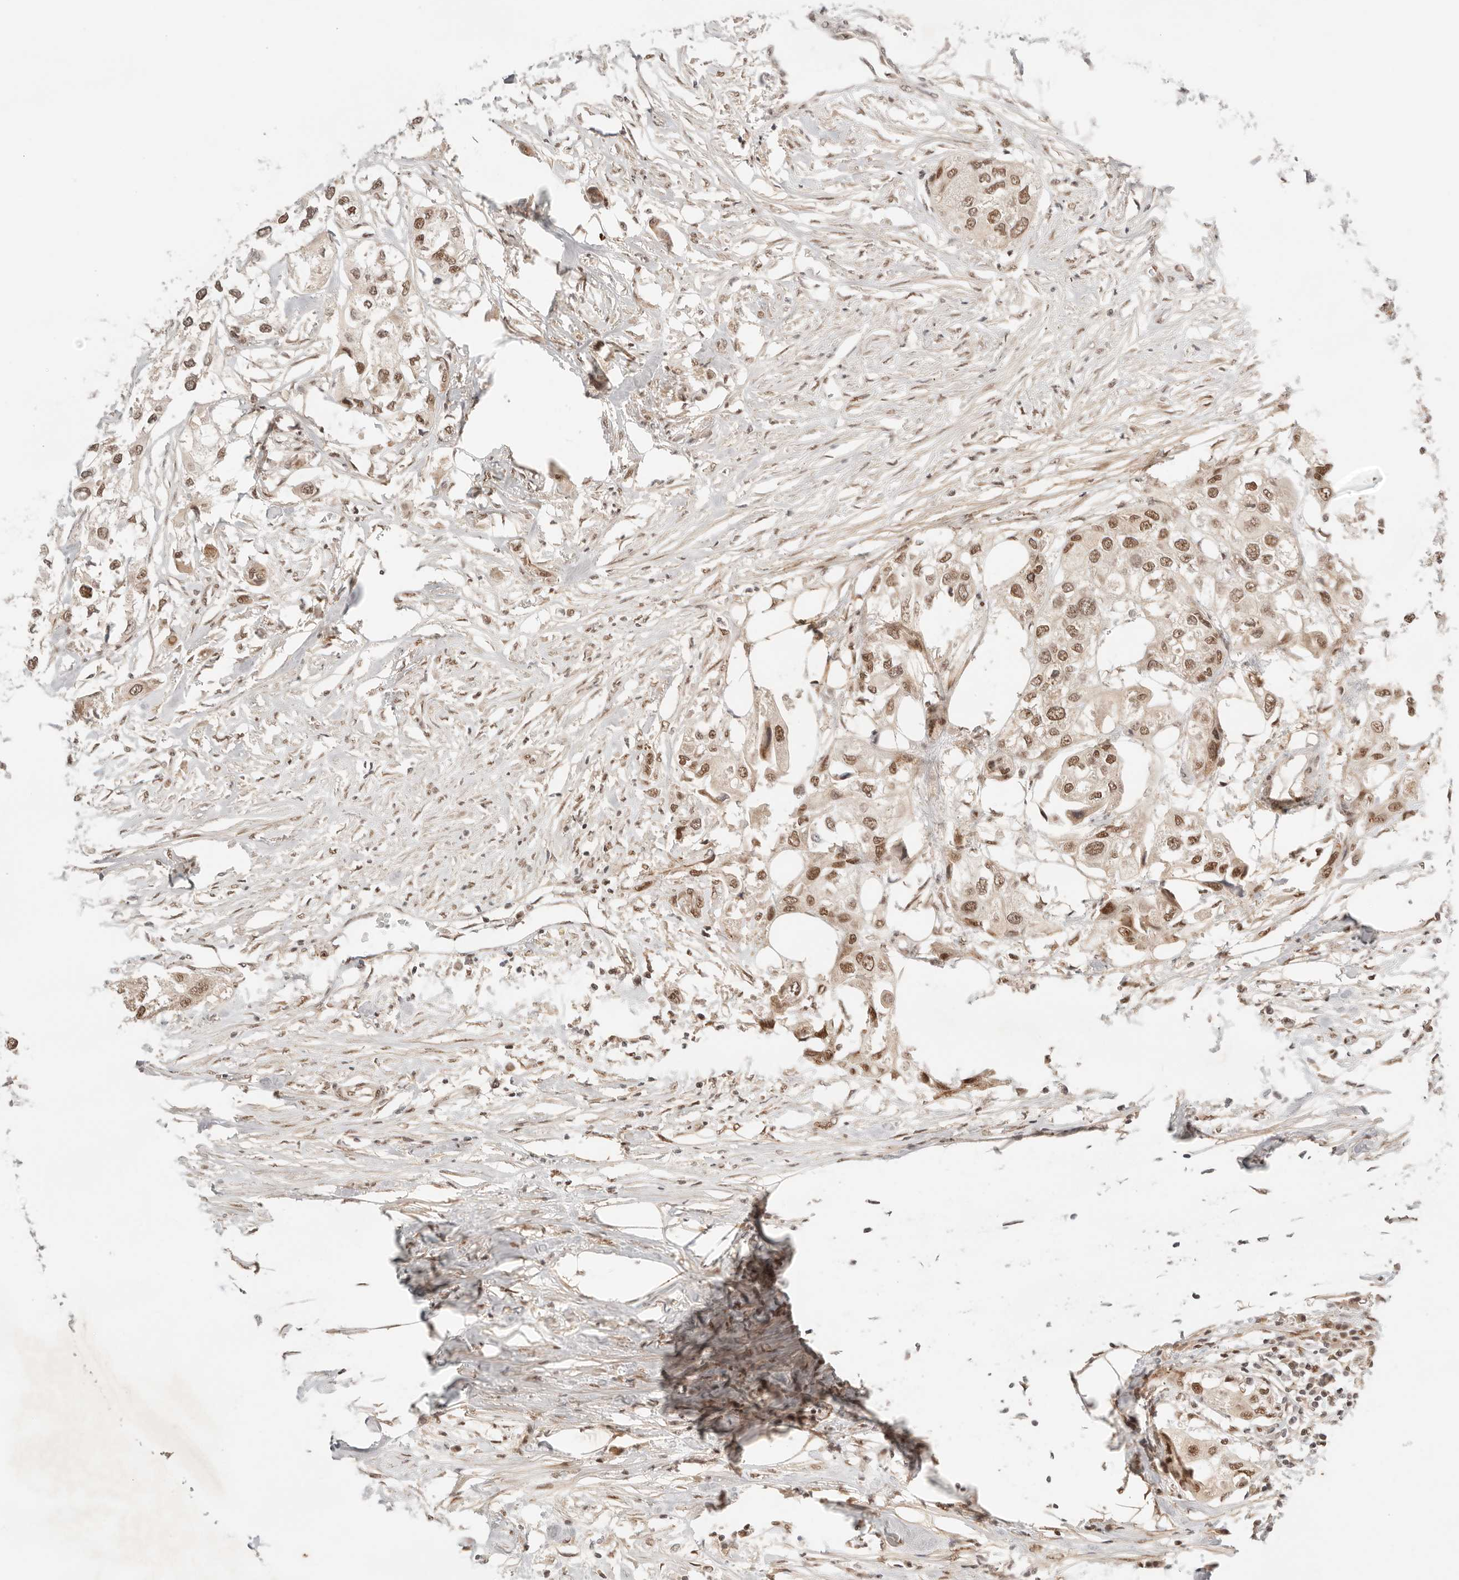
{"staining": {"intensity": "moderate", "quantity": ">75%", "location": "nuclear"}, "tissue": "urothelial cancer", "cell_type": "Tumor cells", "image_type": "cancer", "snomed": [{"axis": "morphology", "description": "Urothelial carcinoma, High grade"}, {"axis": "topography", "description": "Urinary bladder"}], "caption": "A brown stain labels moderate nuclear positivity of a protein in high-grade urothelial carcinoma tumor cells.", "gene": "GTF2E2", "patient": {"sex": "male", "age": 64}}